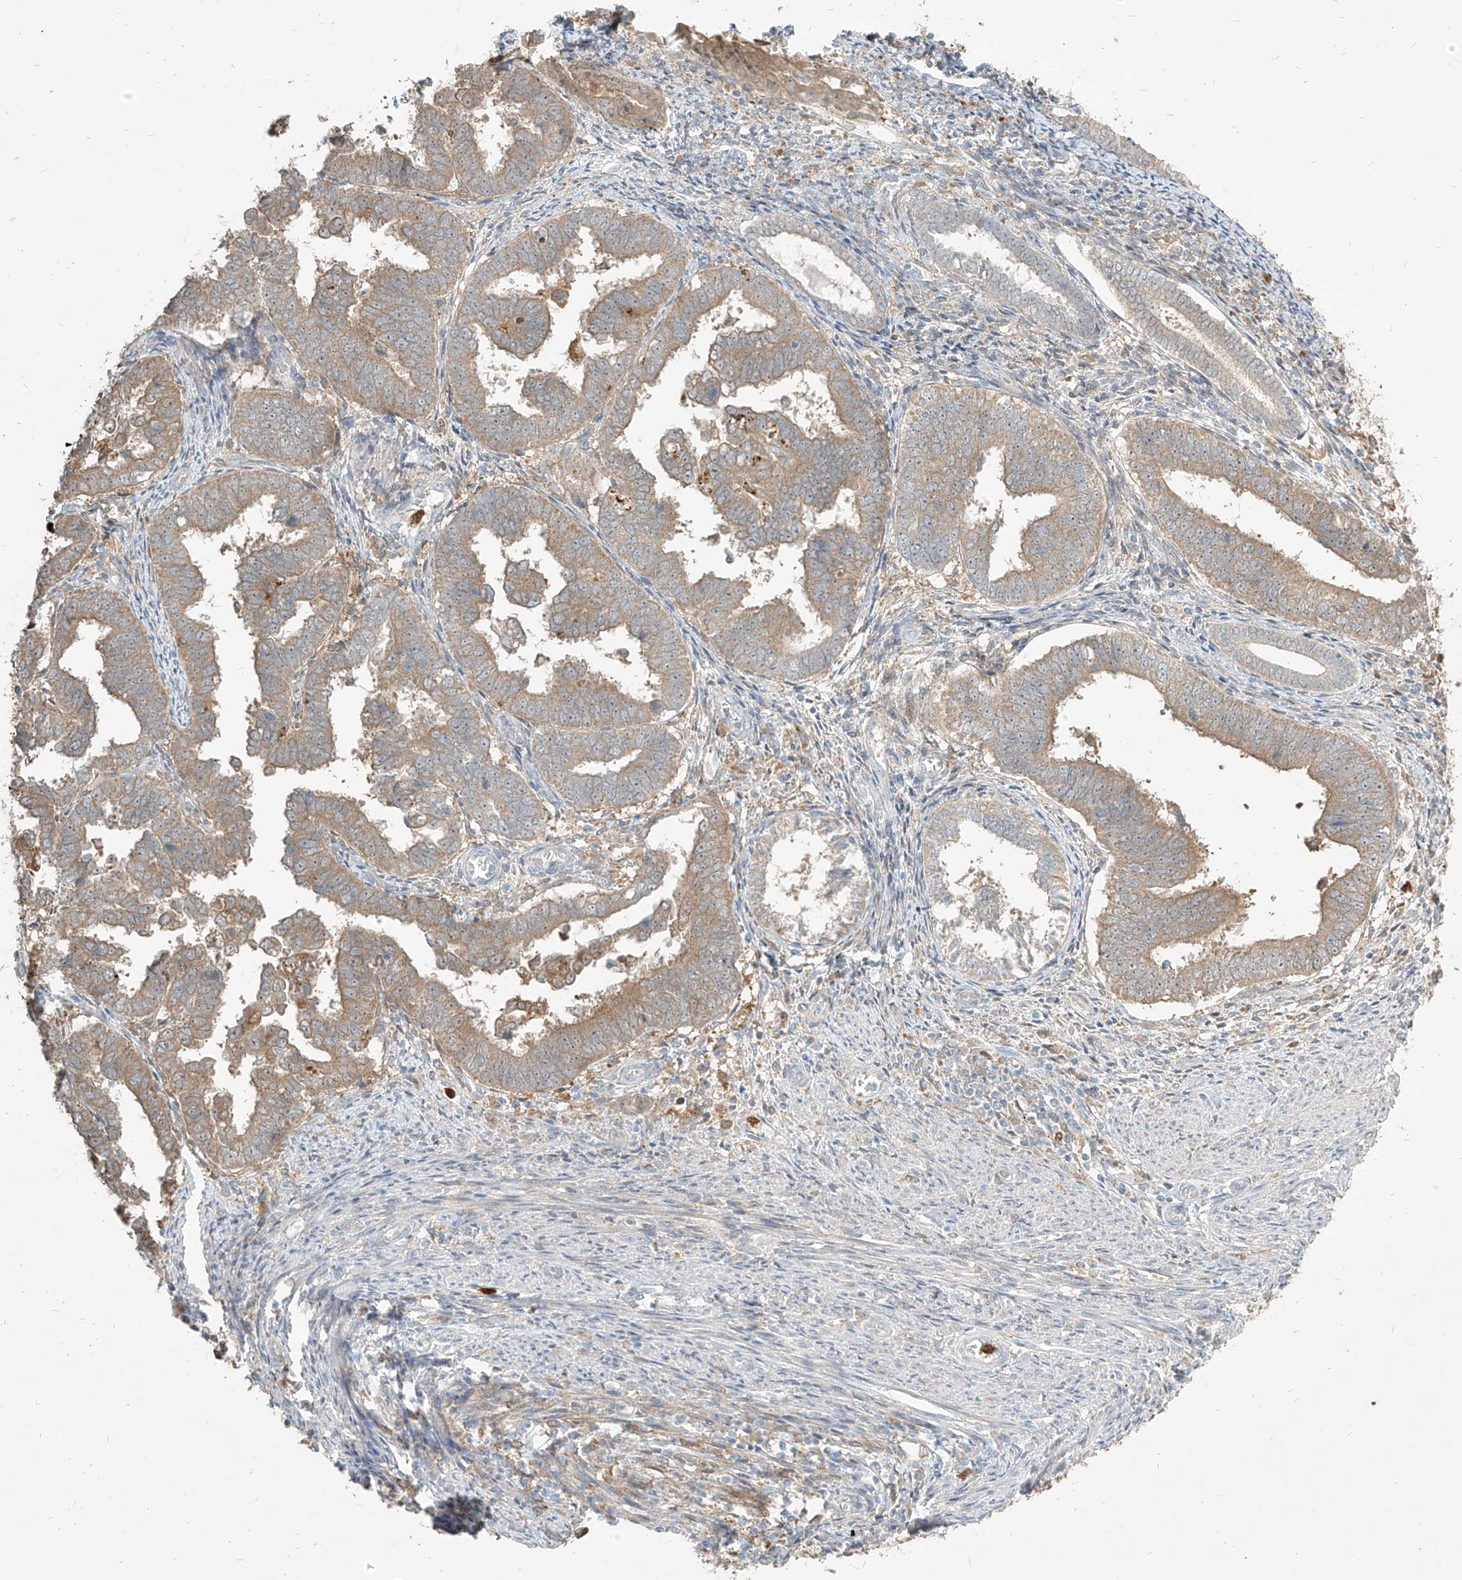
{"staining": {"intensity": "moderate", "quantity": ">75%", "location": "cytoplasmic/membranous"}, "tissue": "endometrial cancer", "cell_type": "Tumor cells", "image_type": "cancer", "snomed": [{"axis": "morphology", "description": "Adenocarcinoma, NOS"}, {"axis": "topography", "description": "Endometrium"}], "caption": "Human endometrial adenocarcinoma stained with a protein marker reveals moderate staining in tumor cells.", "gene": "PGD", "patient": {"sex": "female", "age": 75}}